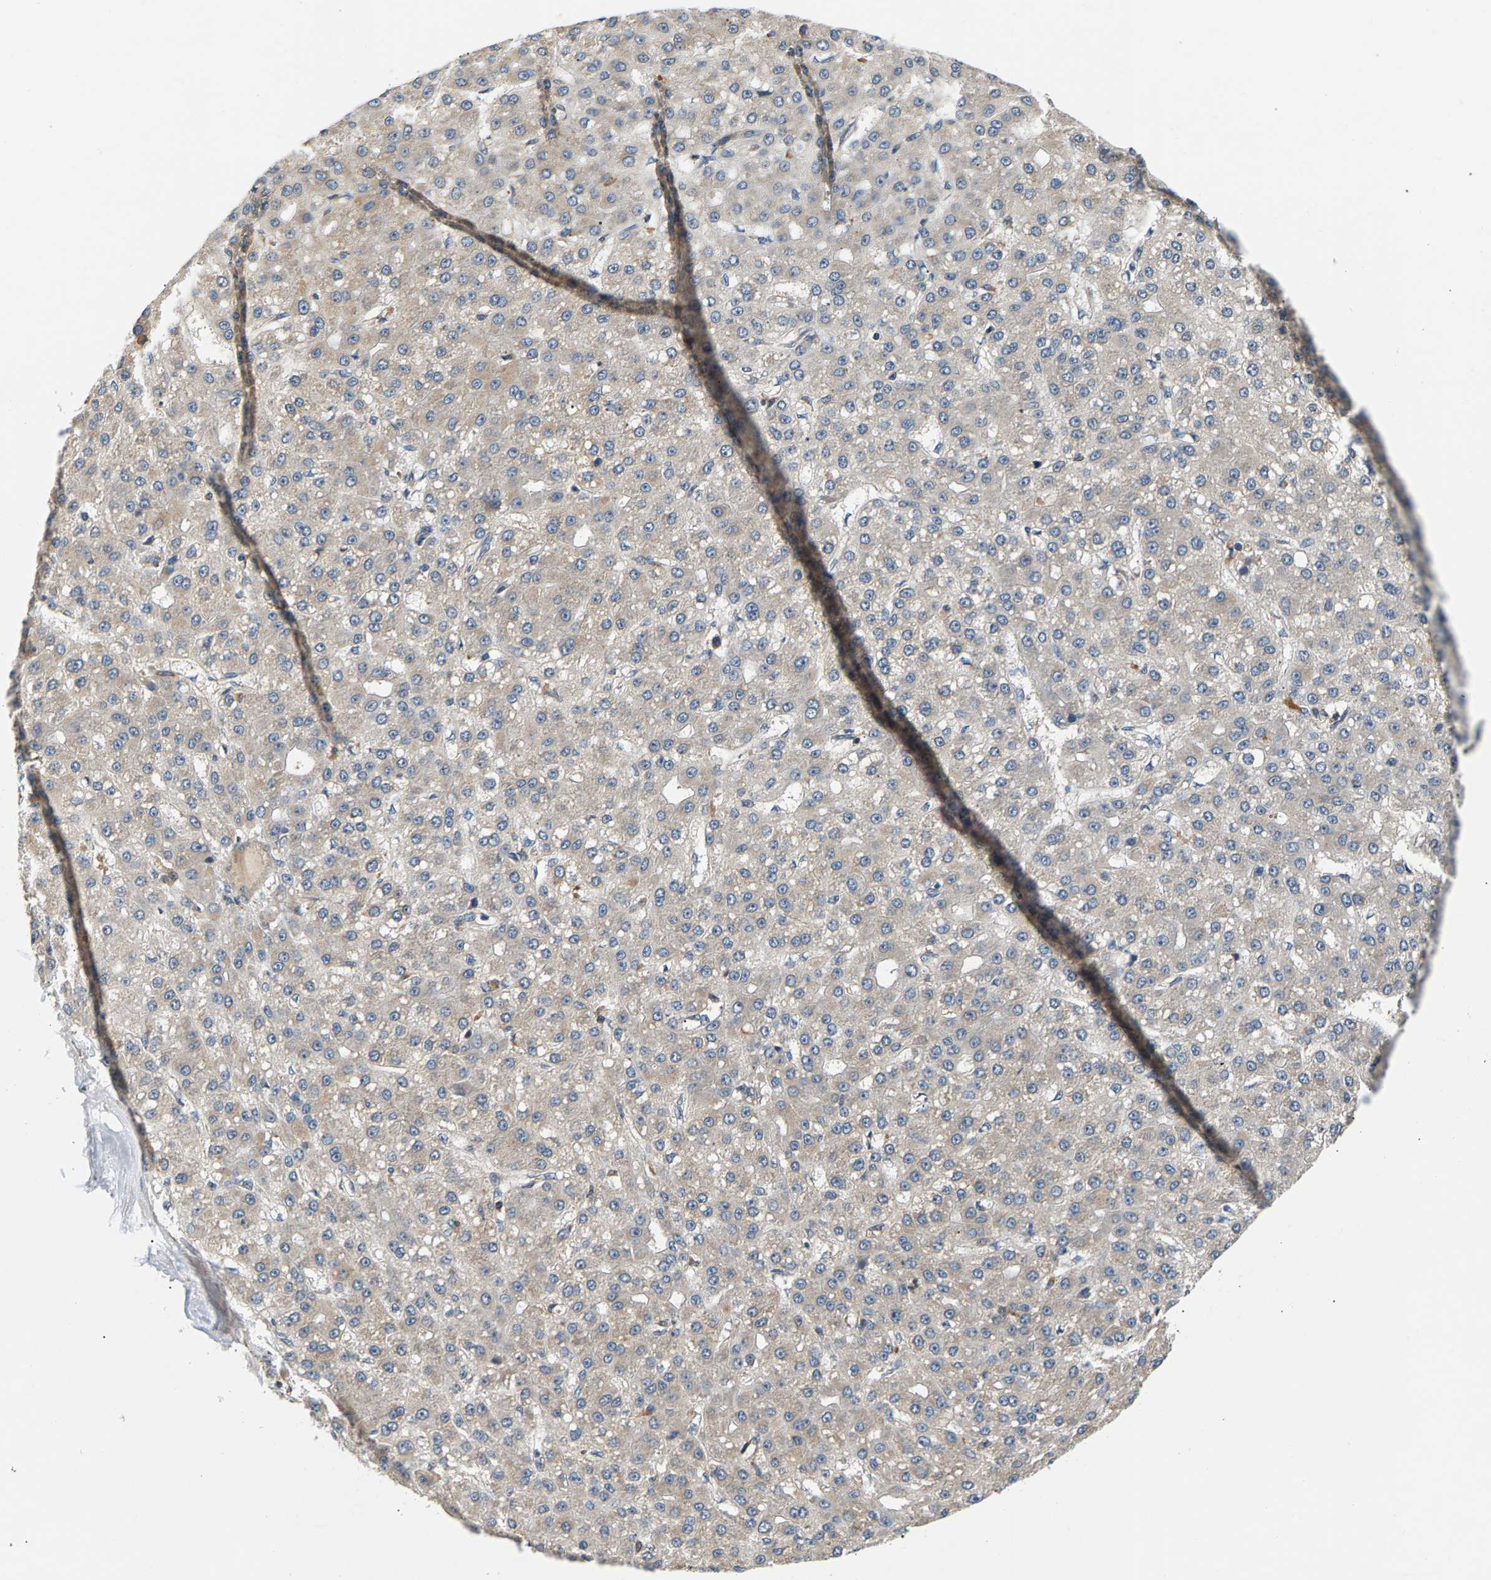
{"staining": {"intensity": "negative", "quantity": "none", "location": "none"}, "tissue": "liver cancer", "cell_type": "Tumor cells", "image_type": "cancer", "snomed": [{"axis": "morphology", "description": "Carcinoma, Hepatocellular, NOS"}, {"axis": "topography", "description": "Liver"}], "caption": "DAB immunohistochemical staining of human liver hepatocellular carcinoma demonstrates no significant staining in tumor cells. The staining was performed using DAB to visualize the protein expression in brown, while the nuclei were stained in blue with hematoxylin (Magnification: 20x).", "gene": "FAM78A", "patient": {"sex": "male", "age": 67}}